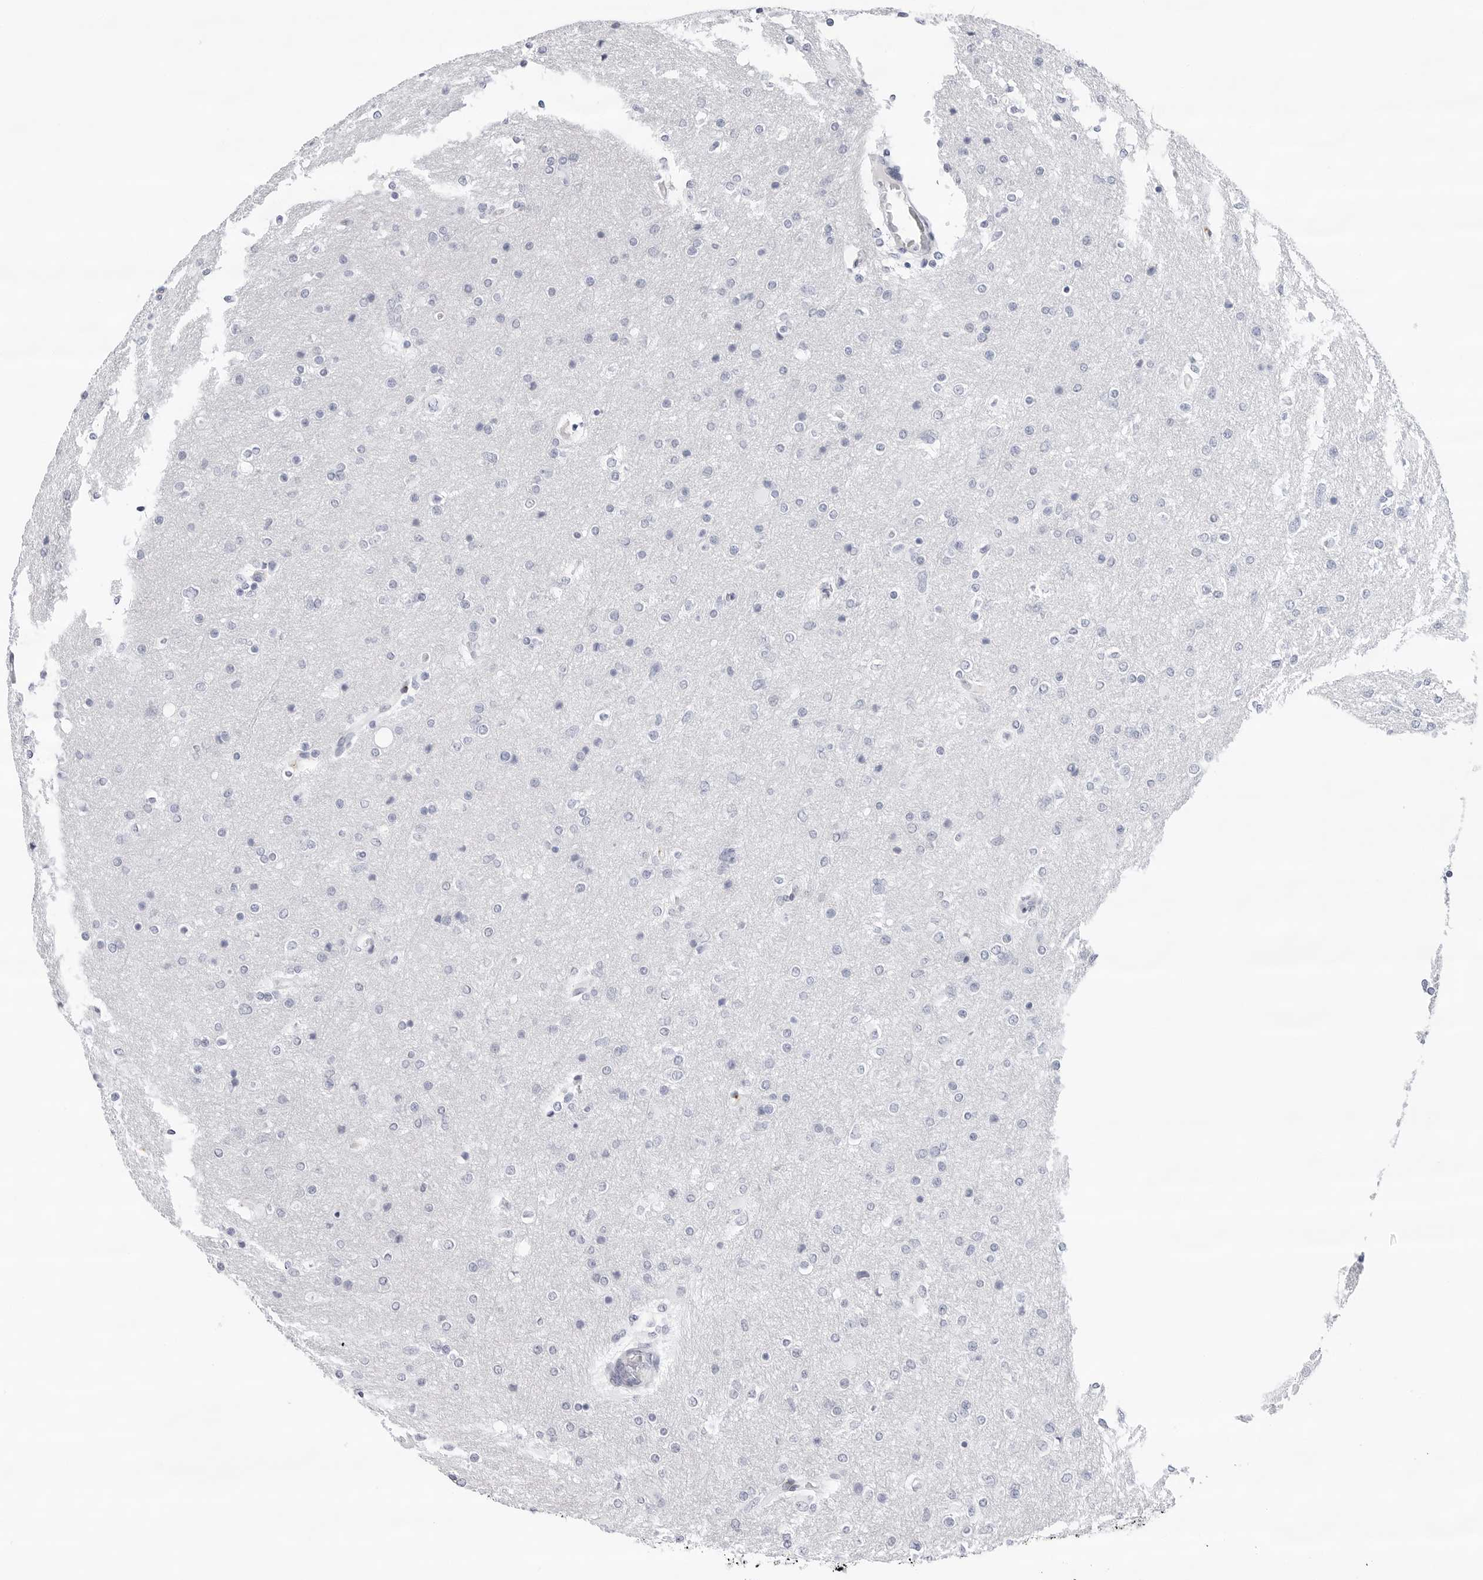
{"staining": {"intensity": "negative", "quantity": "none", "location": "none"}, "tissue": "glioma", "cell_type": "Tumor cells", "image_type": "cancer", "snomed": [{"axis": "morphology", "description": "Glioma, malignant, High grade"}, {"axis": "topography", "description": "Cerebral cortex"}], "caption": "The IHC histopathology image has no significant expression in tumor cells of malignant high-grade glioma tissue.", "gene": "SLC19A1", "patient": {"sex": "female", "age": 36}}